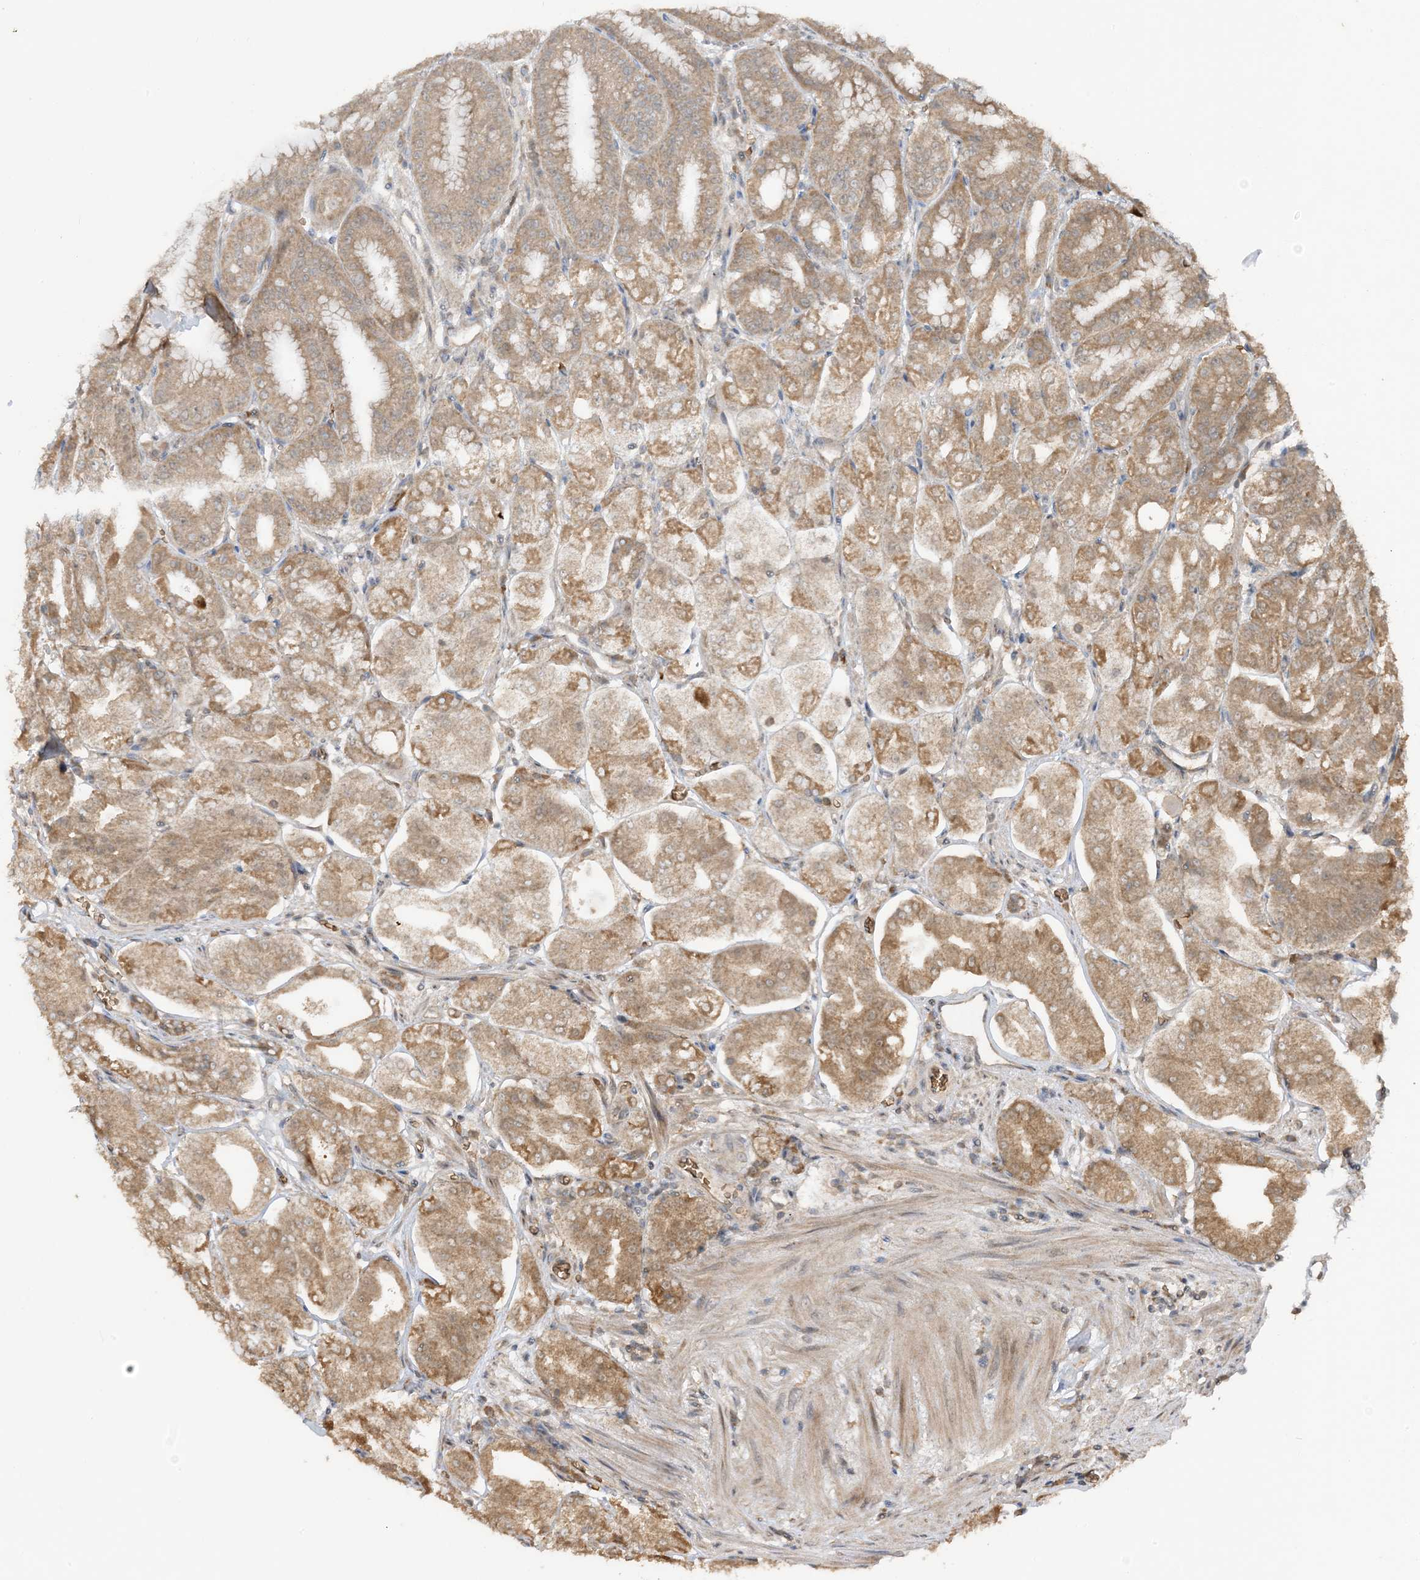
{"staining": {"intensity": "moderate", "quantity": ">75%", "location": "cytoplasmic/membranous"}, "tissue": "stomach", "cell_type": "Glandular cells", "image_type": "normal", "snomed": [{"axis": "morphology", "description": "Normal tissue, NOS"}, {"axis": "topography", "description": "Stomach, lower"}], "caption": "Normal stomach reveals moderate cytoplasmic/membranous expression in about >75% of glandular cells.", "gene": "PUSL1", "patient": {"sex": "male", "age": 71}}